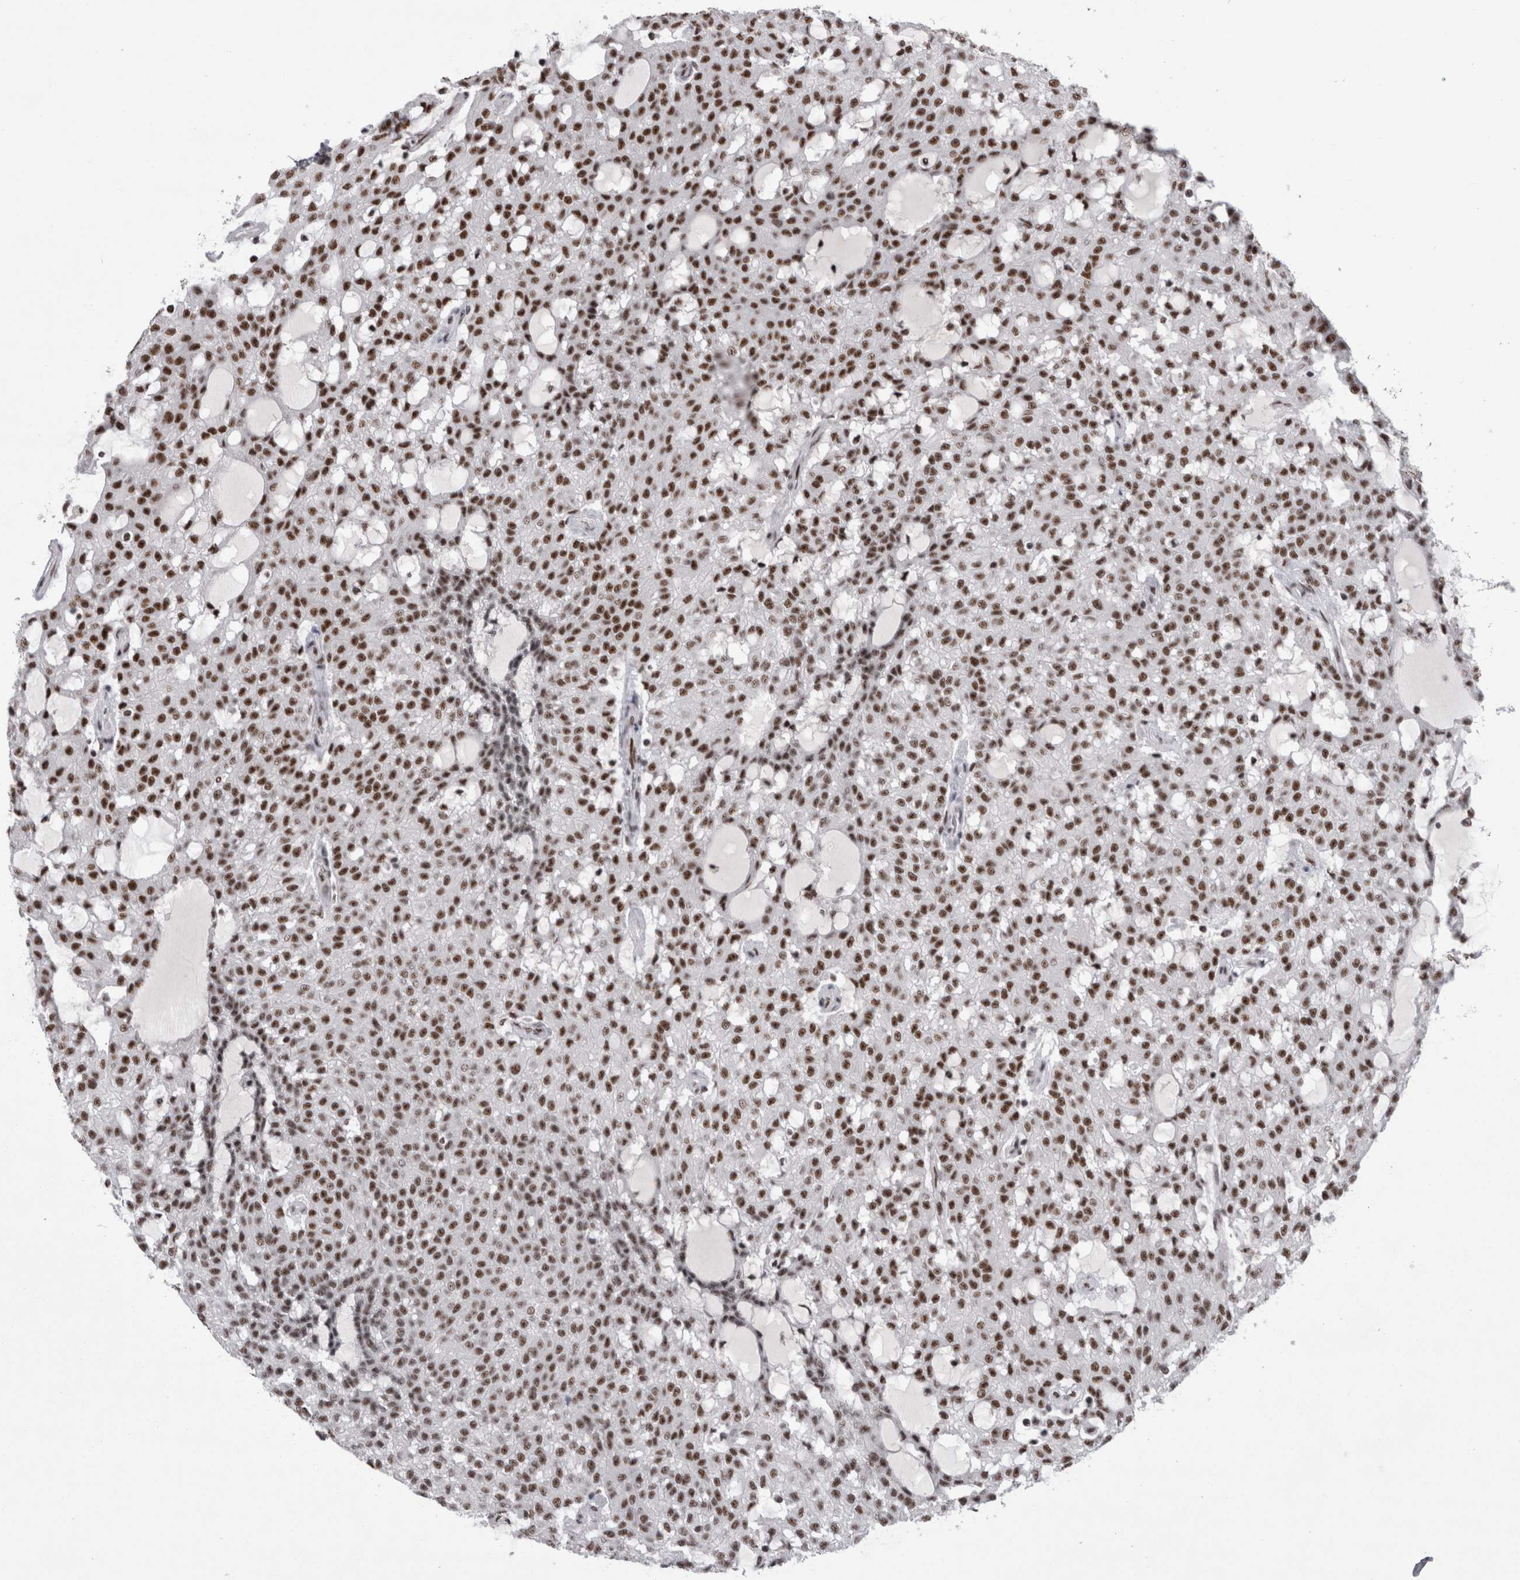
{"staining": {"intensity": "strong", "quantity": ">75%", "location": "nuclear"}, "tissue": "renal cancer", "cell_type": "Tumor cells", "image_type": "cancer", "snomed": [{"axis": "morphology", "description": "Adenocarcinoma, NOS"}, {"axis": "topography", "description": "Kidney"}], "caption": "Renal adenocarcinoma stained for a protein shows strong nuclear positivity in tumor cells. The staining is performed using DAB (3,3'-diaminobenzidine) brown chromogen to label protein expression. The nuclei are counter-stained blue using hematoxylin.", "gene": "SNRNP40", "patient": {"sex": "male", "age": 63}}